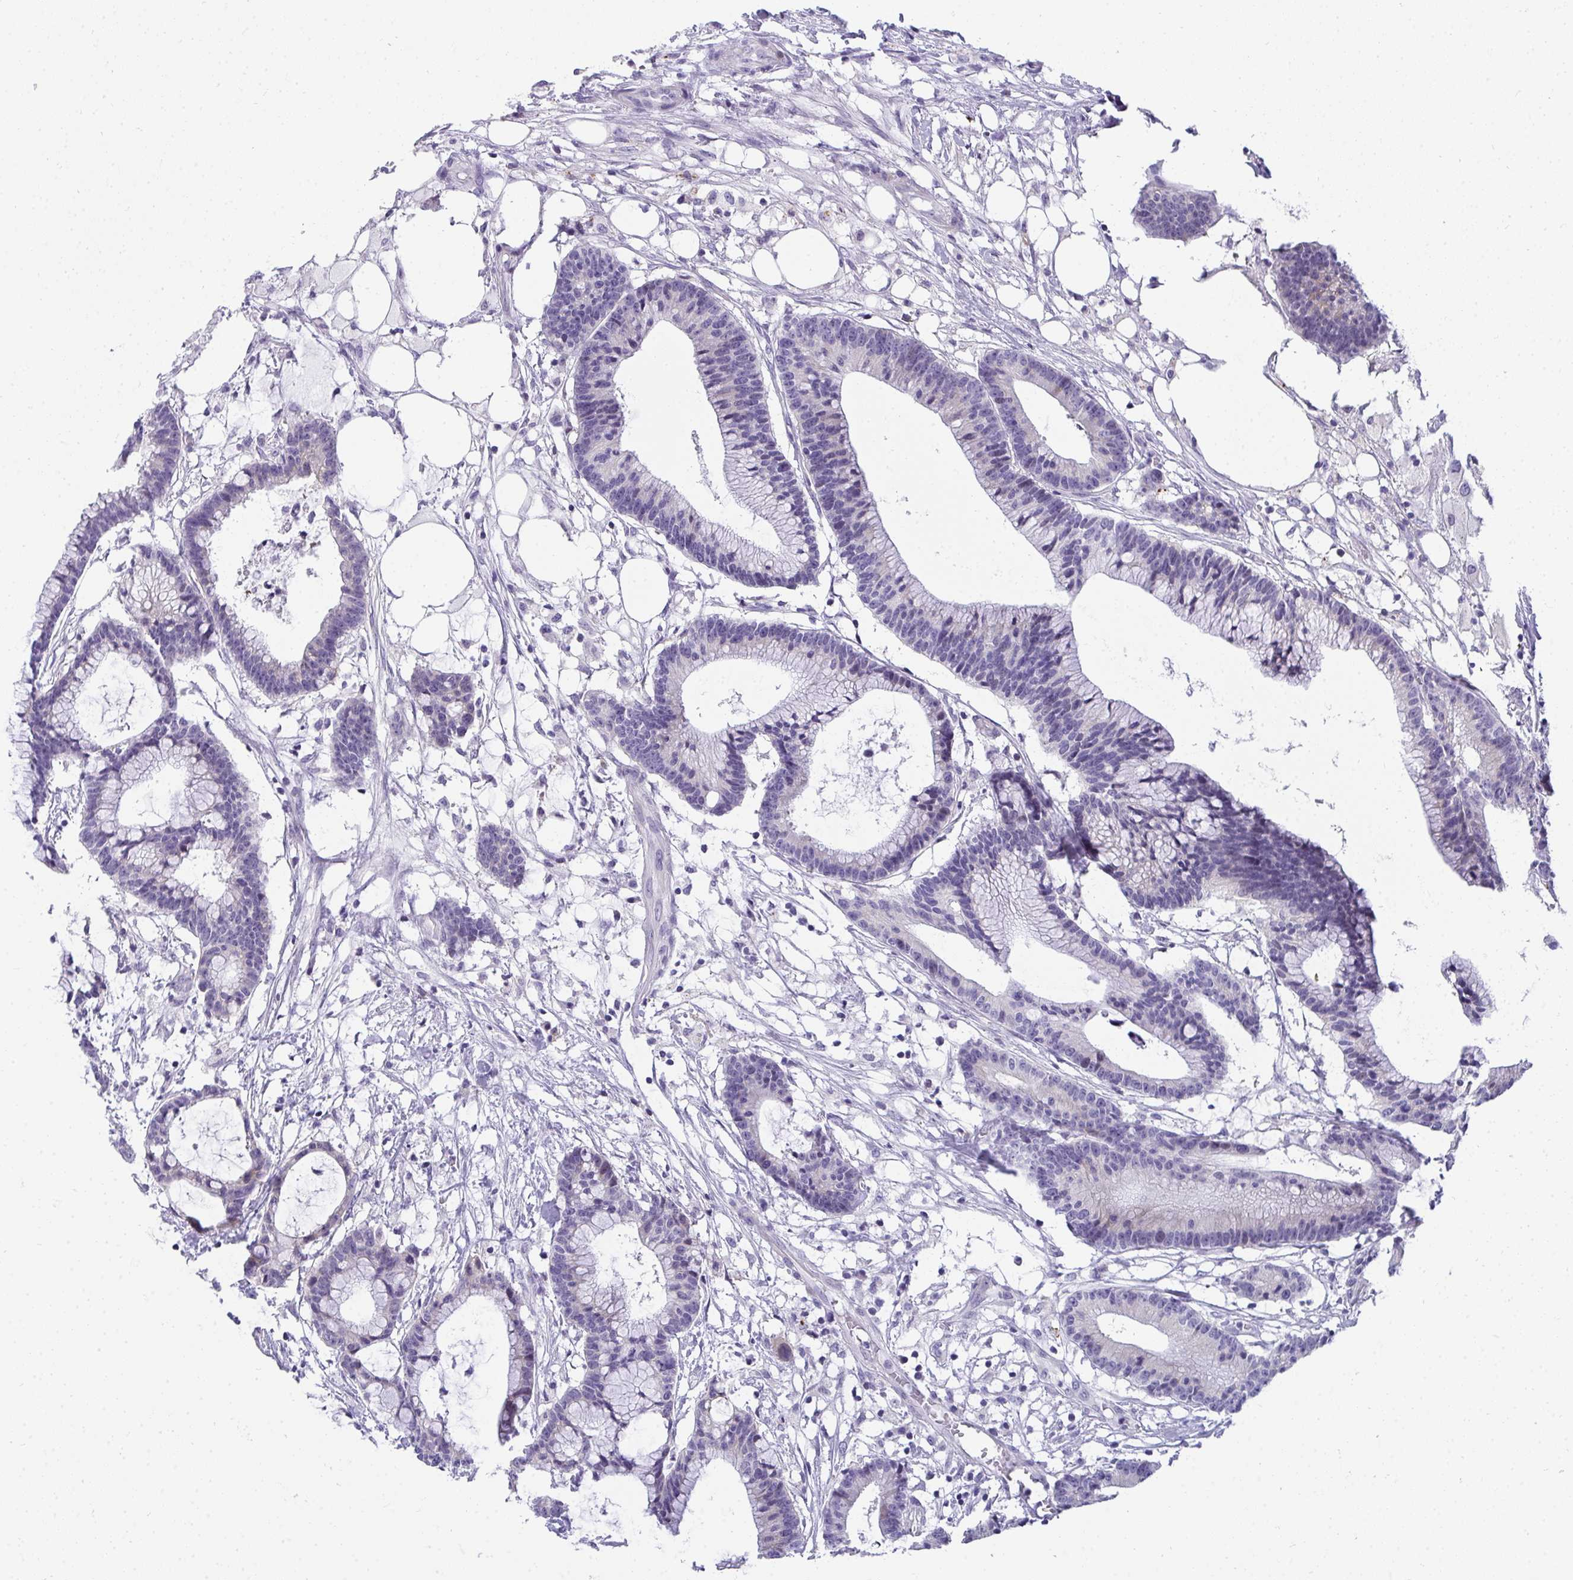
{"staining": {"intensity": "negative", "quantity": "none", "location": "none"}, "tissue": "colorectal cancer", "cell_type": "Tumor cells", "image_type": "cancer", "snomed": [{"axis": "morphology", "description": "Adenocarcinoma, NOS"}, {"axis": "topography", "description": "Colon"}], "caption": "Immunohistochemistry of human colorectal cancer exhibits no staining in tumor cells.", "gene": "AK5", "patient": {"sex": "female", "age": 78}}